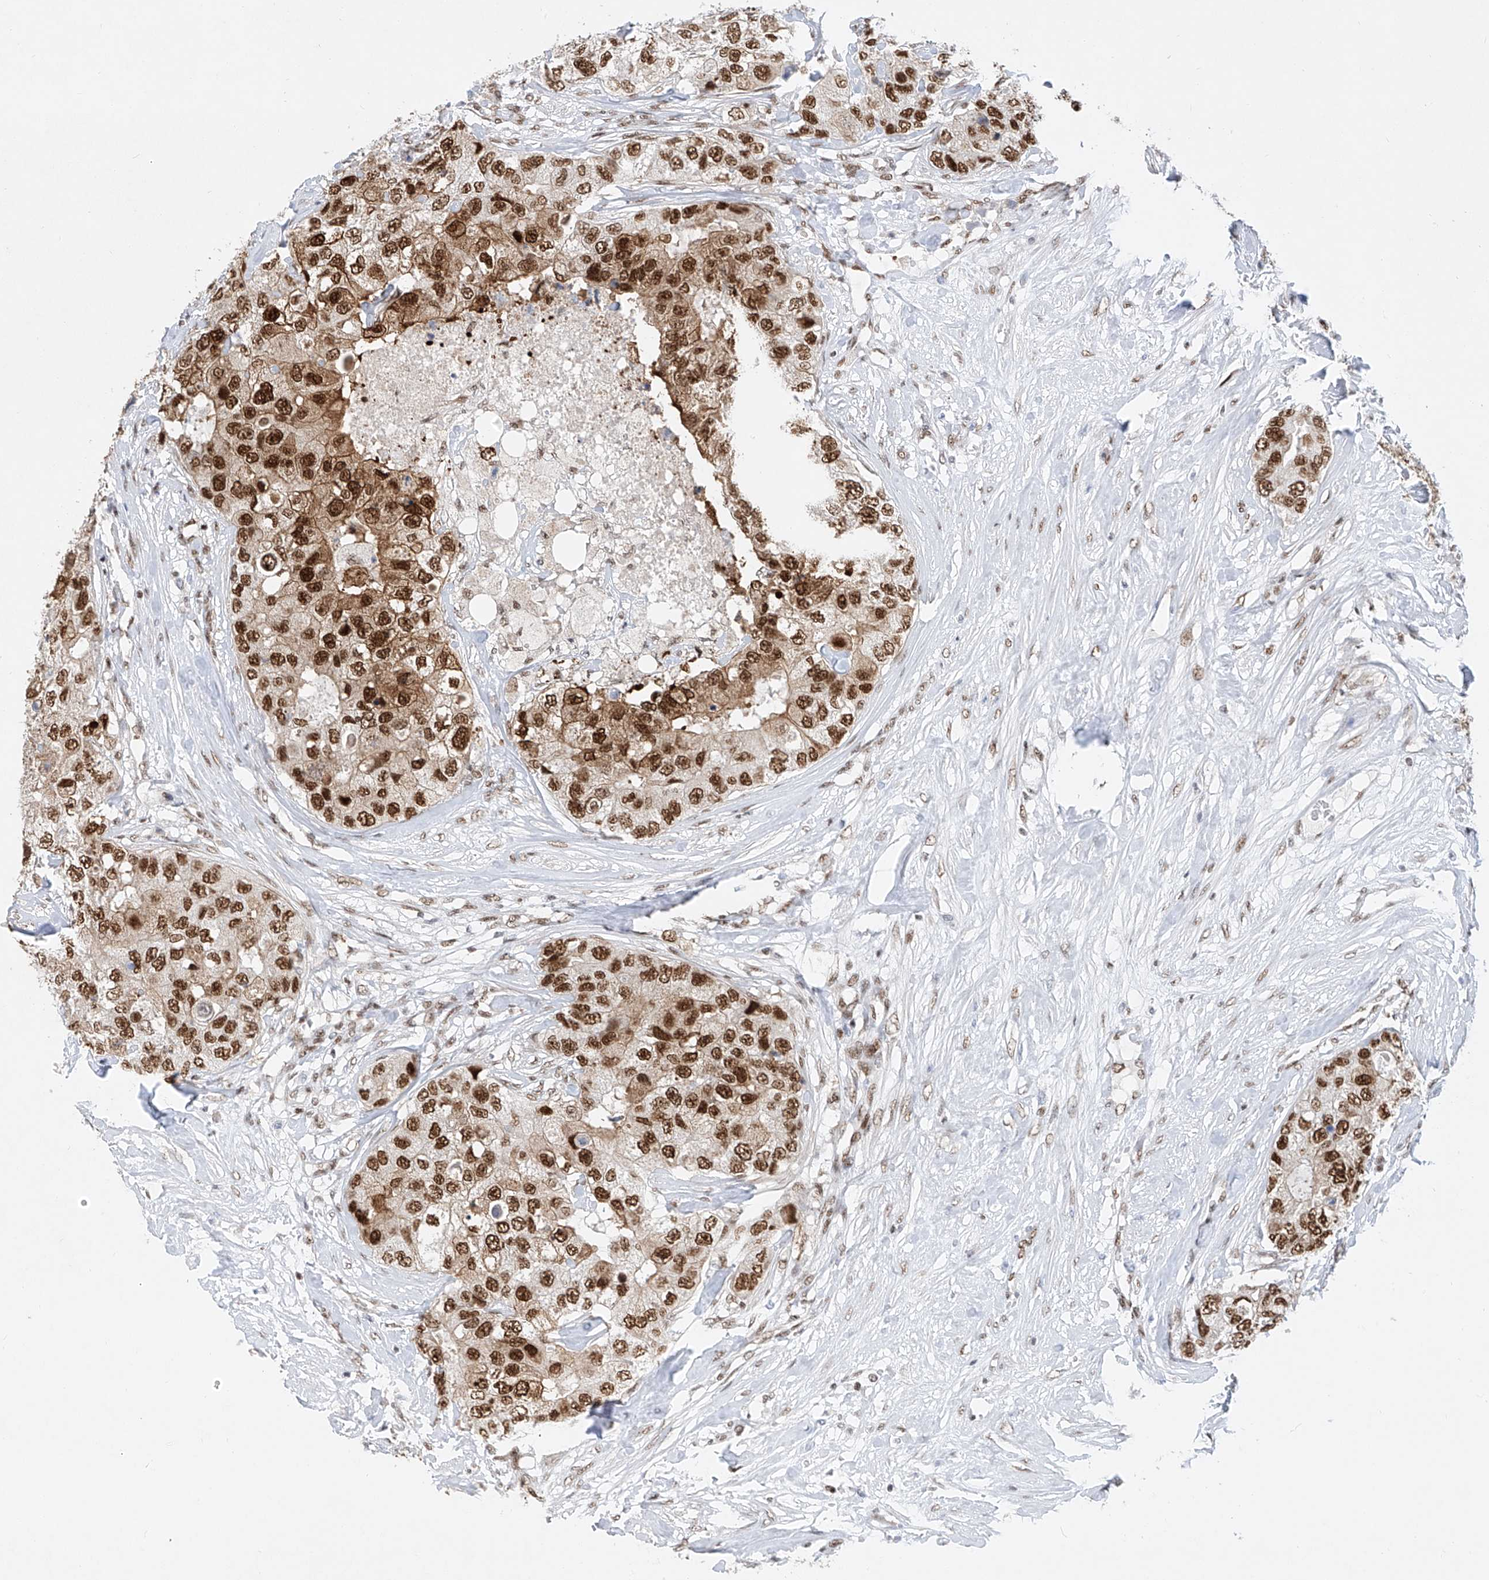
{"staining": {"intensity": "strong", "quantity": ">75%", "location": "nuclear"}, "tissue": "breast cancer", "cell_type": "Tumor cells", "image_type": "cancer", "snomed": [{"axis": "morphology", "description": "Duct carcinoma"}, {"axis": "topography", "description": "Breast"}], "caption": "About >75% of tumor cells in breast invasive ductal carcinoma display strong nuclear protein expression as visualized by brown immunohistochemical staining.", "gene": "TAF4", "patient": {"sex": "female", "age": 62}}